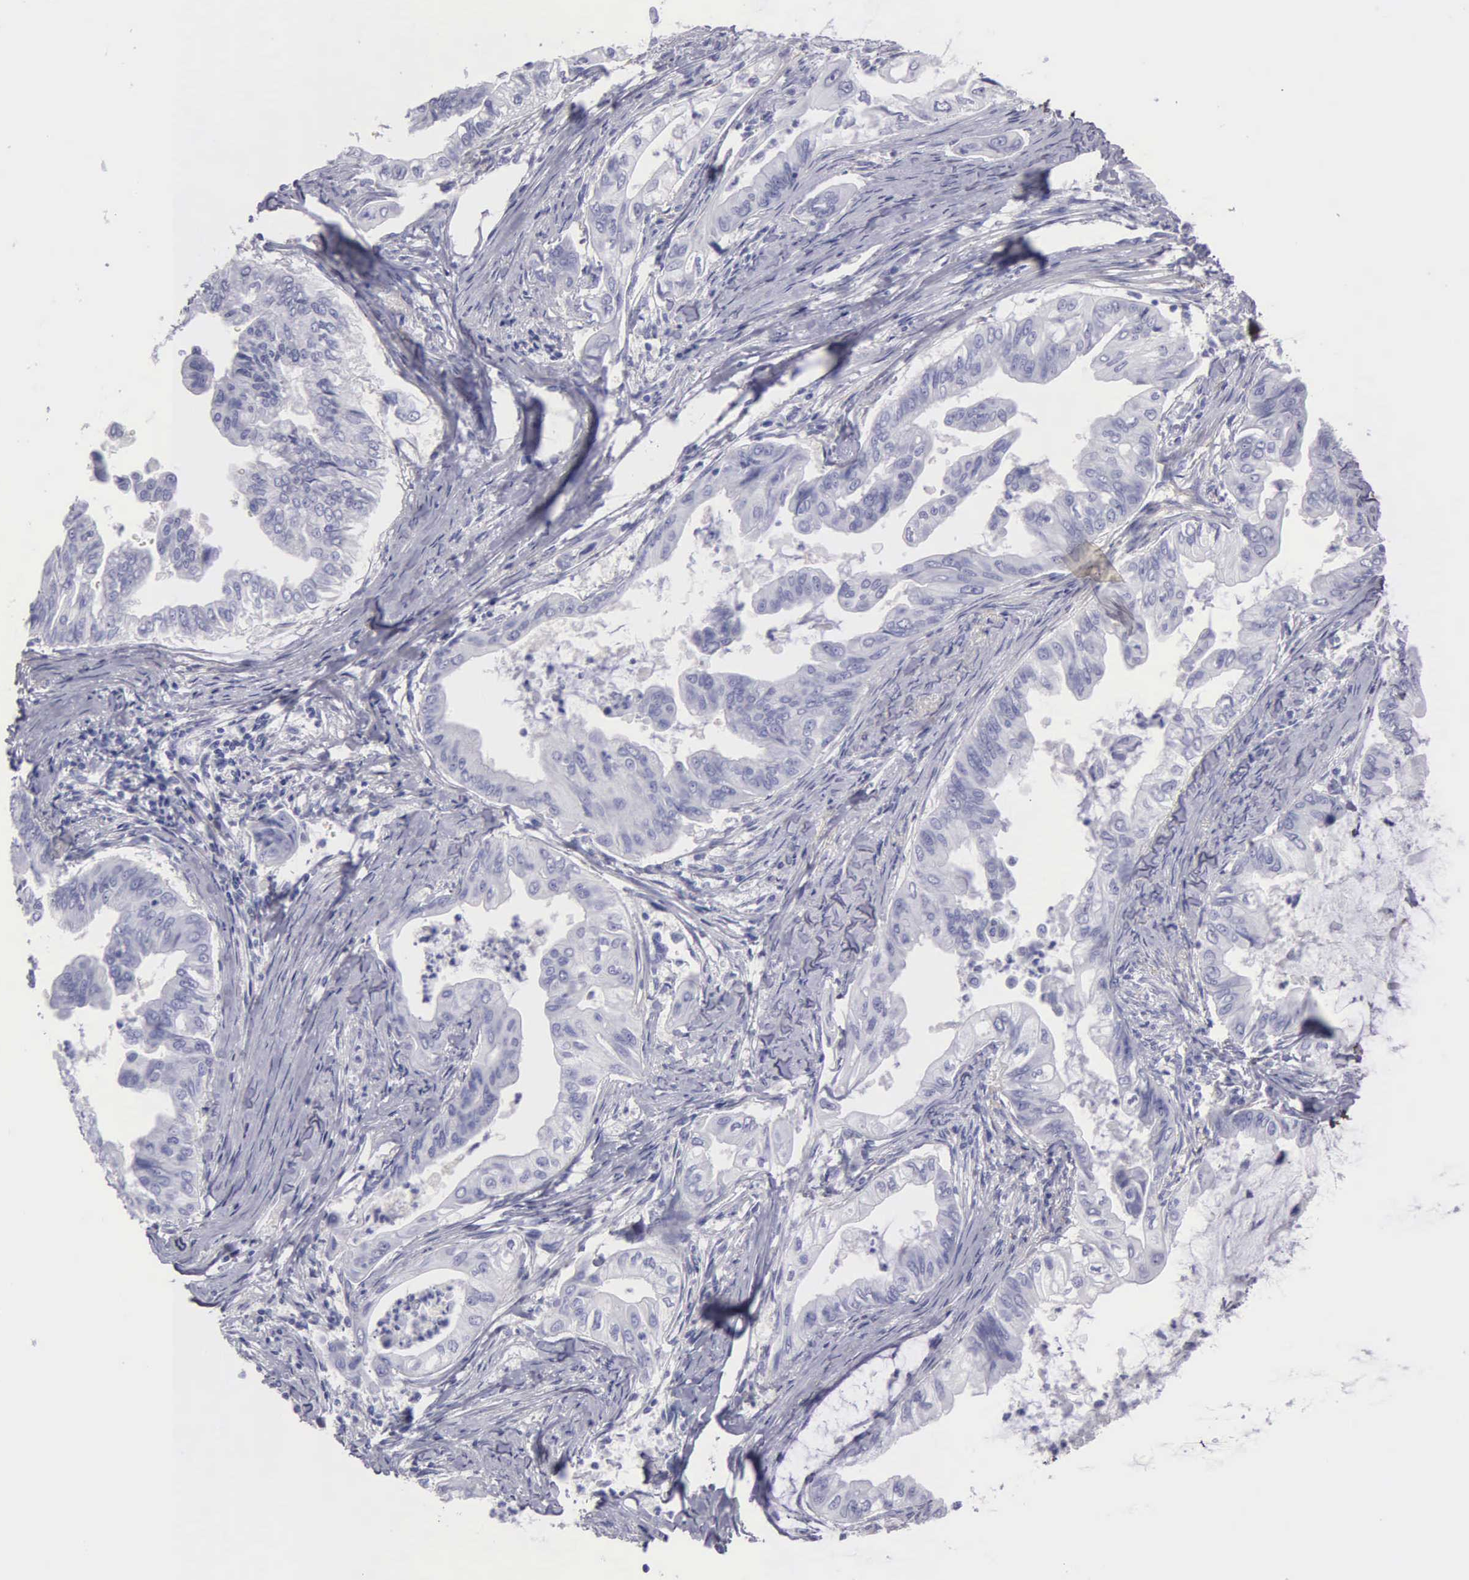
{"staining": {"intensity": "negative", "quantity": "none", "location": "none"}, "tissue": "stomach cancer", "cell_type": "Tumor cells", "image_type": "cancer", "snomed": [{"axis": "morphology", "description": "Adenocarcinoma, NOS"}, {"axis": "topography", "description": "Stomach, upper"}], "caption": "This histopathology image is of stomach cancer (adenocarcinoma) stained with immunohistochemistry (IHC) to label a protein in brown with the nuclei are counter-stained blue. There is no staining in tumor cells.", "gene": "FBLN5", "patient": {"sex": "male", "age": 80}}